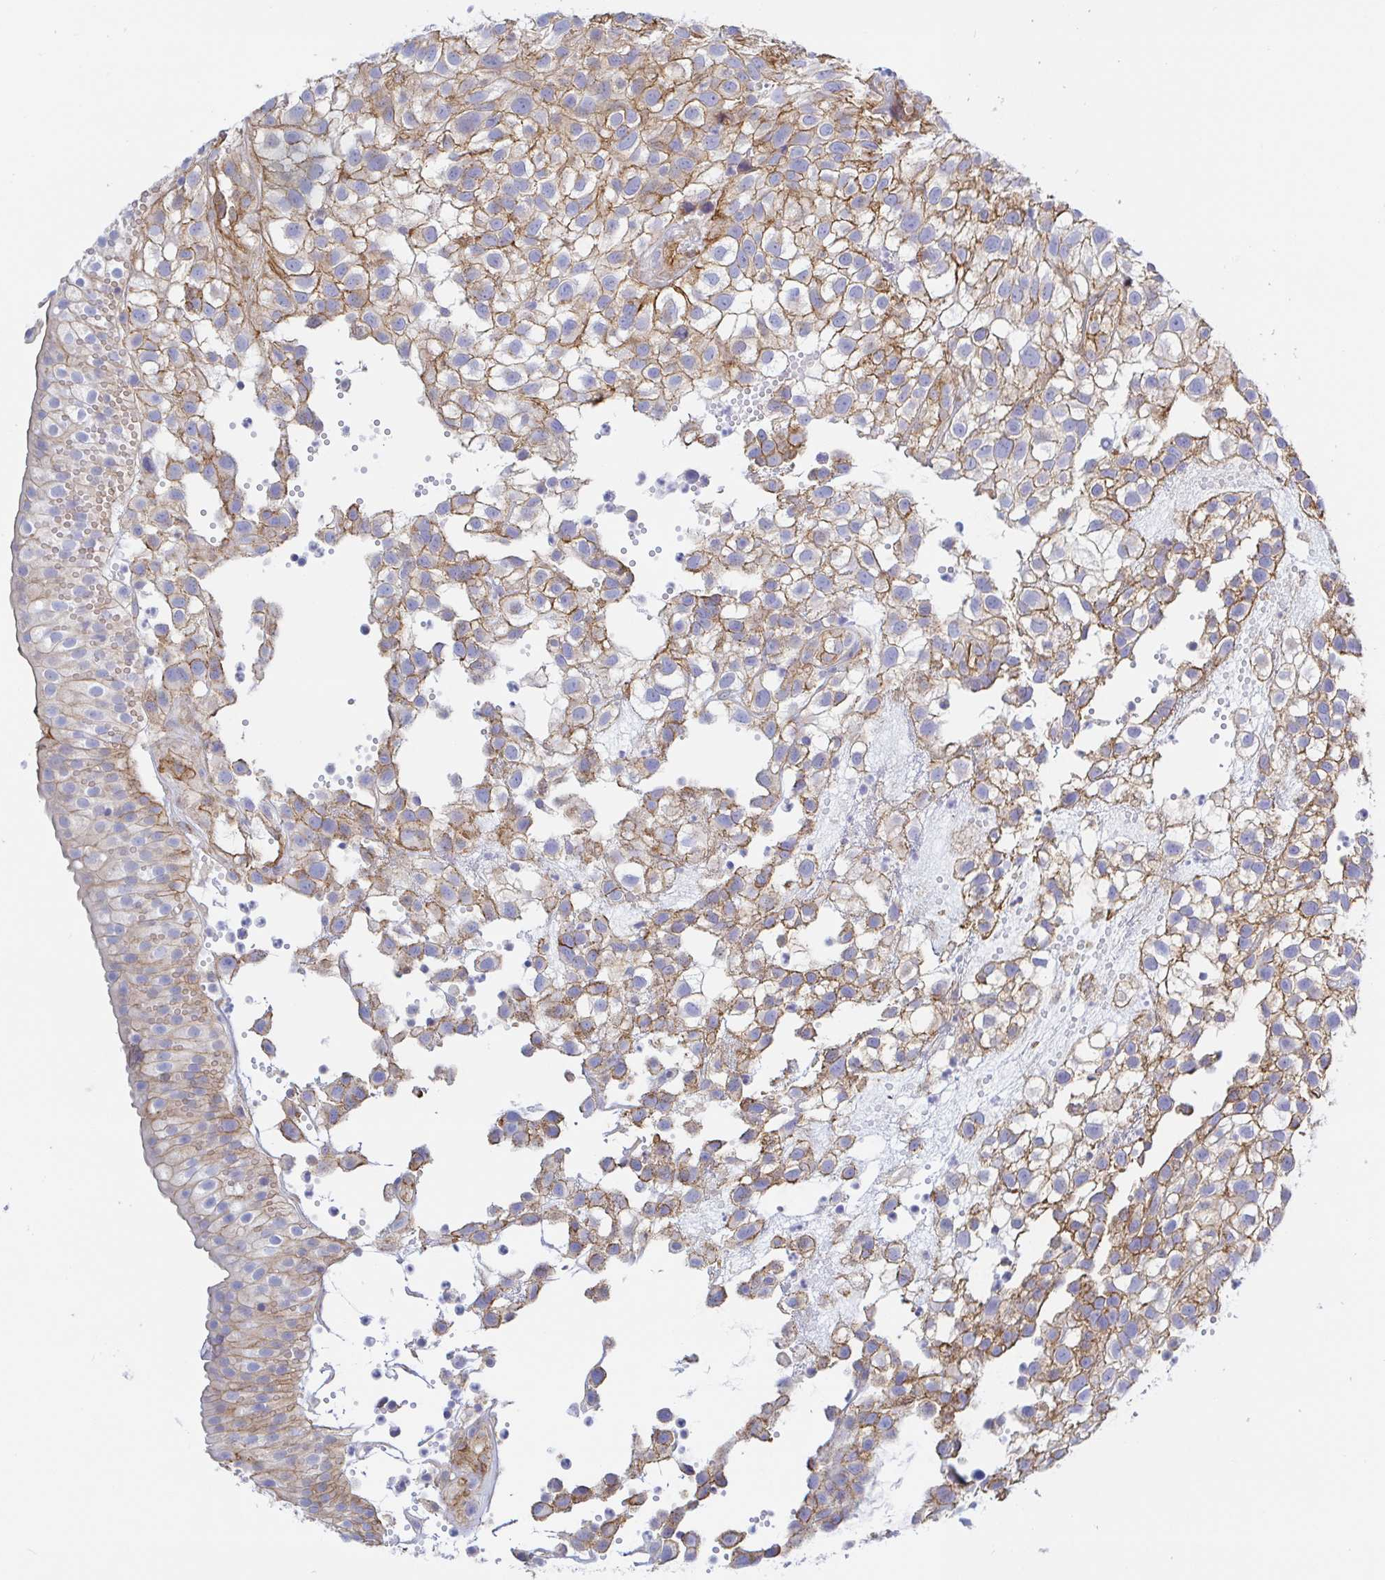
{"staining": {"intensity": "moderate", "quantity": ">75%", "location": "cytoplasmic/membranous"}, "tissue": "urothelial cancer", "cell_type": "Tumor cells", "image_type": "cancer", "snomed": [{"axis": "morphology", "description": "Urothelial carcinoma, High grade"}, {"axis": "topography", "description": "Urinary bladder"}], "caption": "Human urothelial cancer stained with a brown dye exhibits moderate cytoplasmic/membranous positive expression in approximately >75% of tumor cells.", "gene": "ARL4D", "patient": {"sex": "male", "age": 56}}